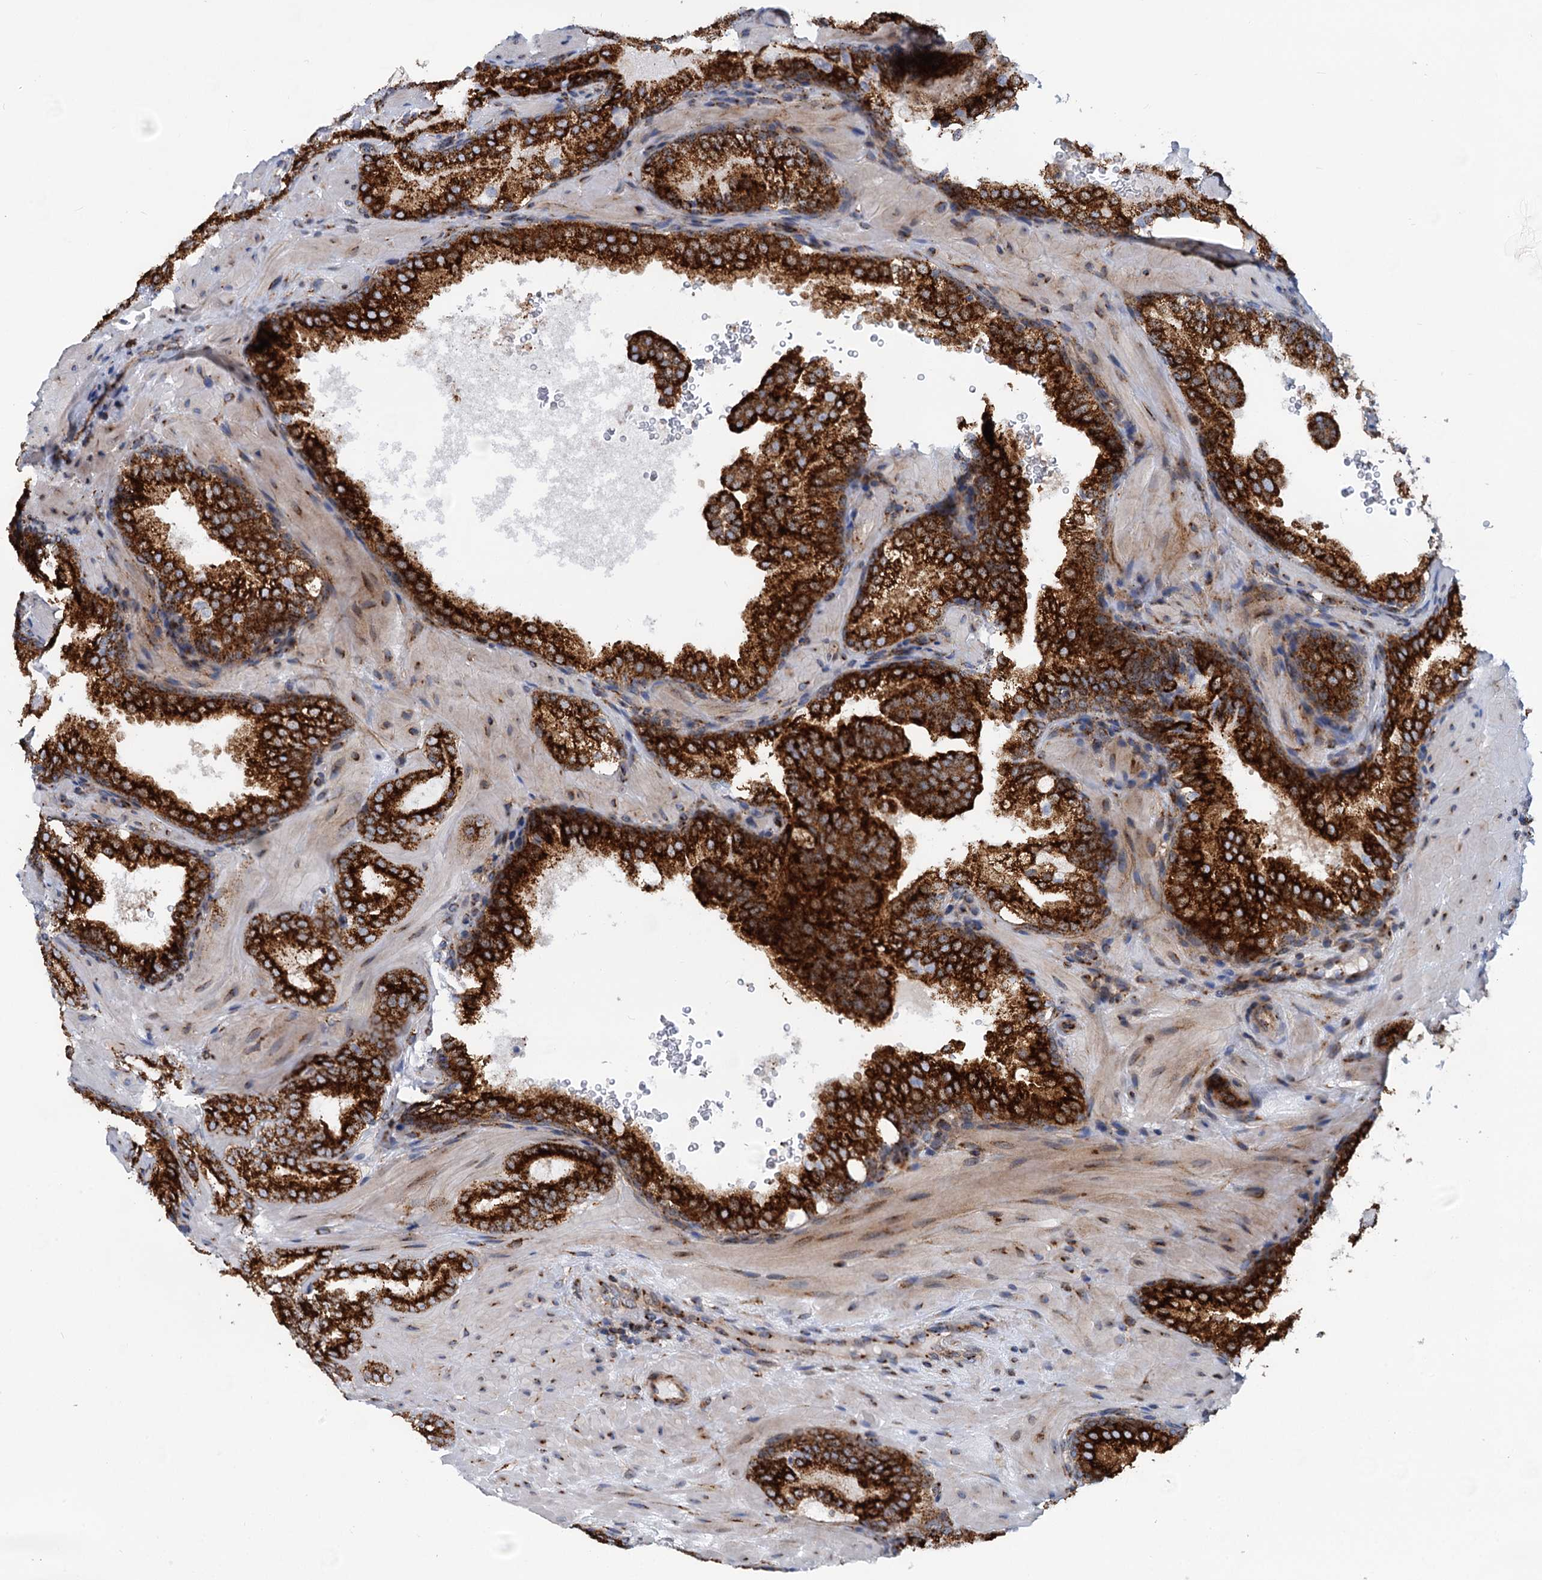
{"staining": {"intensity": "strong", "quantity": ">75%", "location": "cytoplasmic/membranous"}, "tissue": "prostate cancer", "cell_type": "Tumor cells", "image_type": "cancer", "snomed": [{"axis": "morphology", "description": "Adenocarcinoma, High grade"}, {"axis": "topography", "description": "Prostate"}], "caption": "A high-resolution histopathology image shows immunohistochemistry (IHC) staining of prostate cancer, which shows strong cytoplasmic/membranous positivity in about >75% of tumor cells.", "gene": "SUPT20H", "patient": {"sex": "male", "age": 60}}